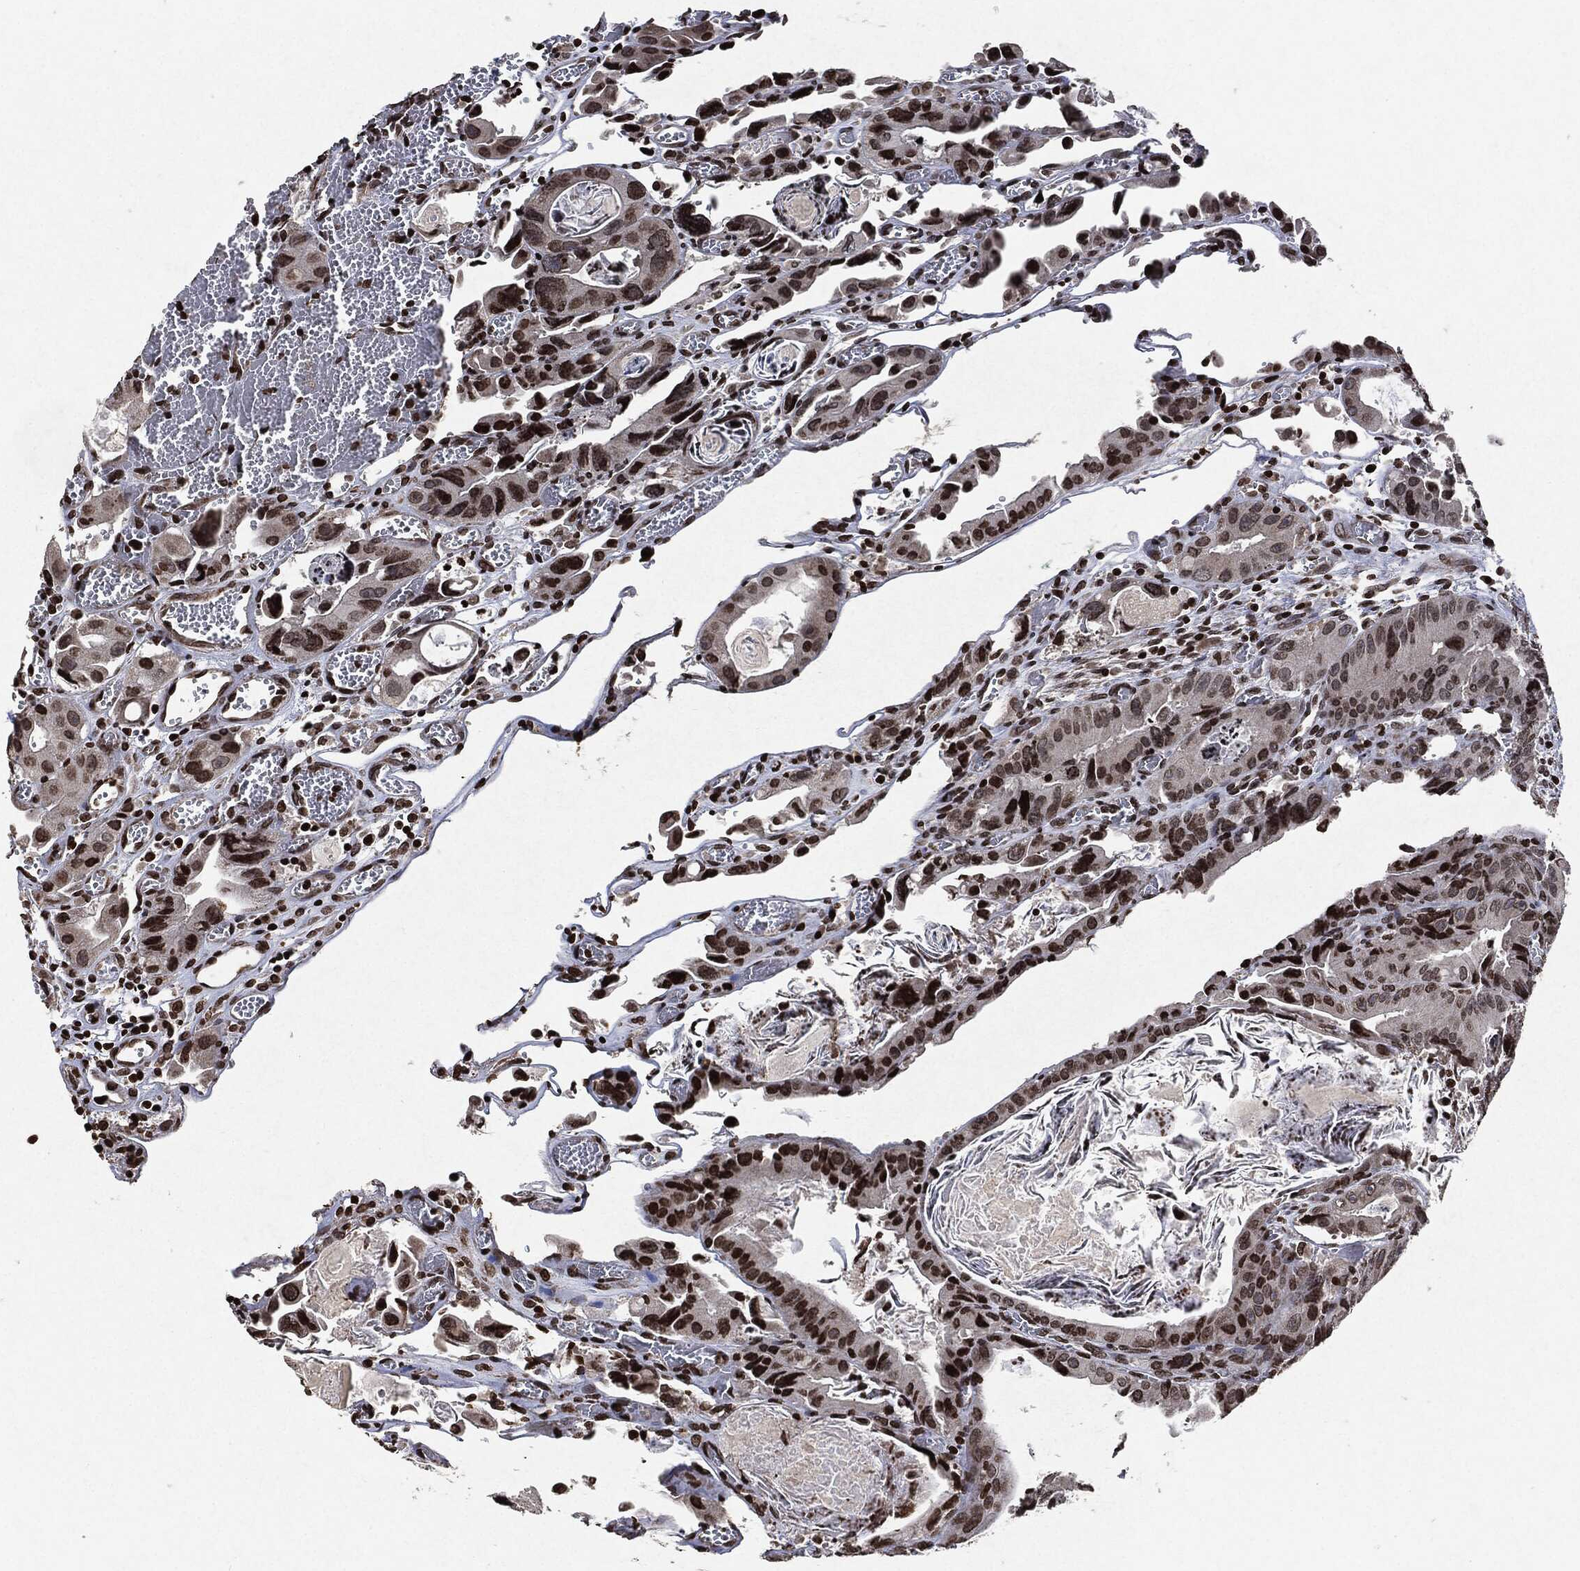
{"staining": {"intensity": "strong", "quantity": "25%-75%", "location": "nuclear"}, "tissue": "colorectal cancer", "cell_type": "Tumor cells", "image_type": "cancer", "snomed": [{"axis": "morphology", "description": "Adenocarcinoma, NOS"}, {"axis": "topography", "description": "Rectum"}], "caption": "IHC of human adenocarcinoma (colorectal) reveals high levels of strong nuclear expression in about 25%-75% of tumor cells.", "gene": "JUN", "patient": {"sex": "male", "age": 64}}